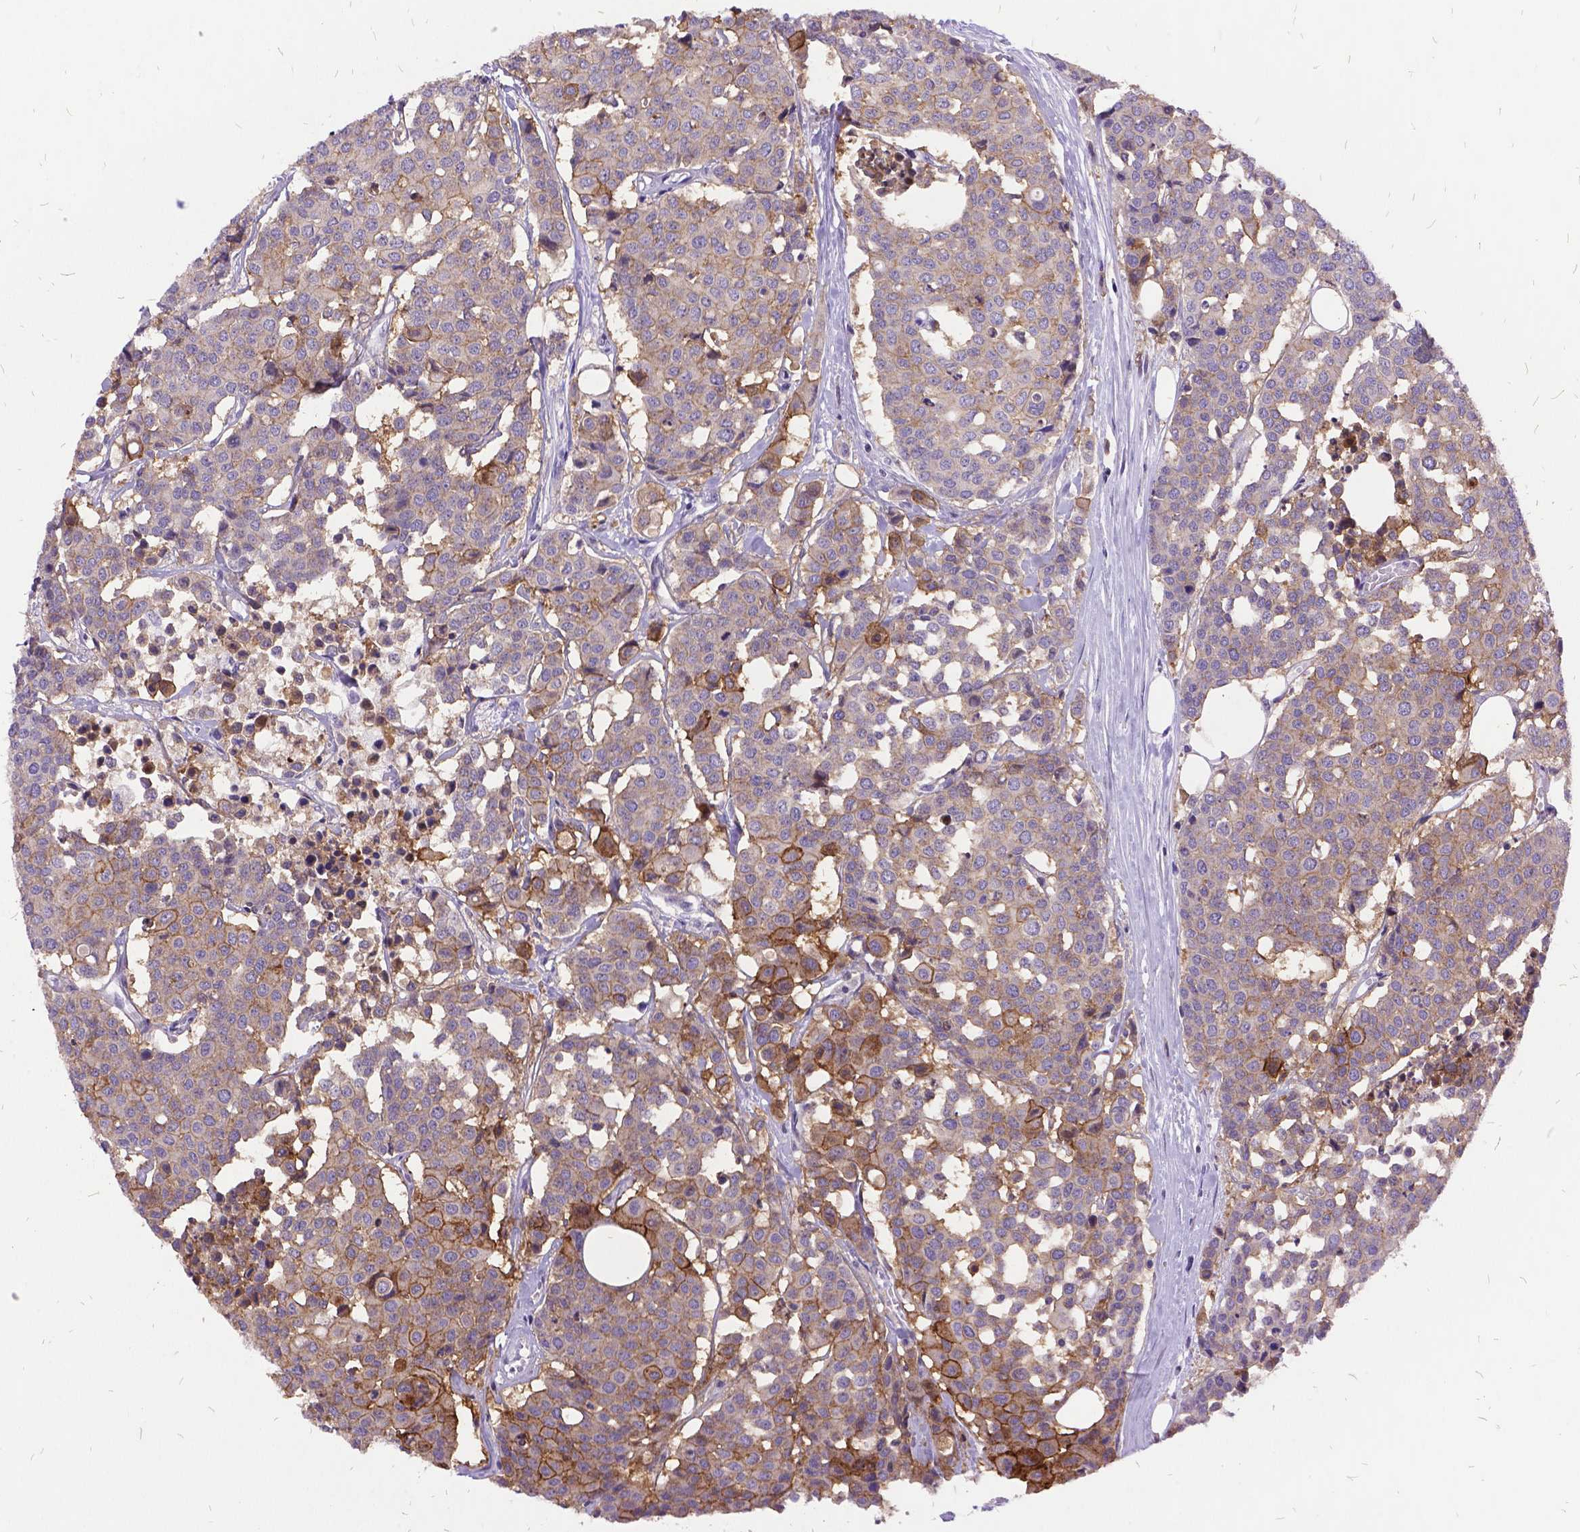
{"staining": {"intensity": "moderate", "quantity": "<25%", "location": "cytoplasmic/membranous"}, "tissue": "carcinoid", "cell_type": "Tumor cells", "image_type": "cancer", "snomed": [{"axis": "morphology", "description": "Carcinoid, malignant, NOS"}, {"axis": "topography", "description": "Colon"}], "caption": "High-power microscopy captured an immunohistochemistry image of carcinoid, revealing moderate cytoplasmic/membranous expression in about <25% of tumor cells.", "gene": "ITGB6", "patient": {"sex": "male", "age": 81}}